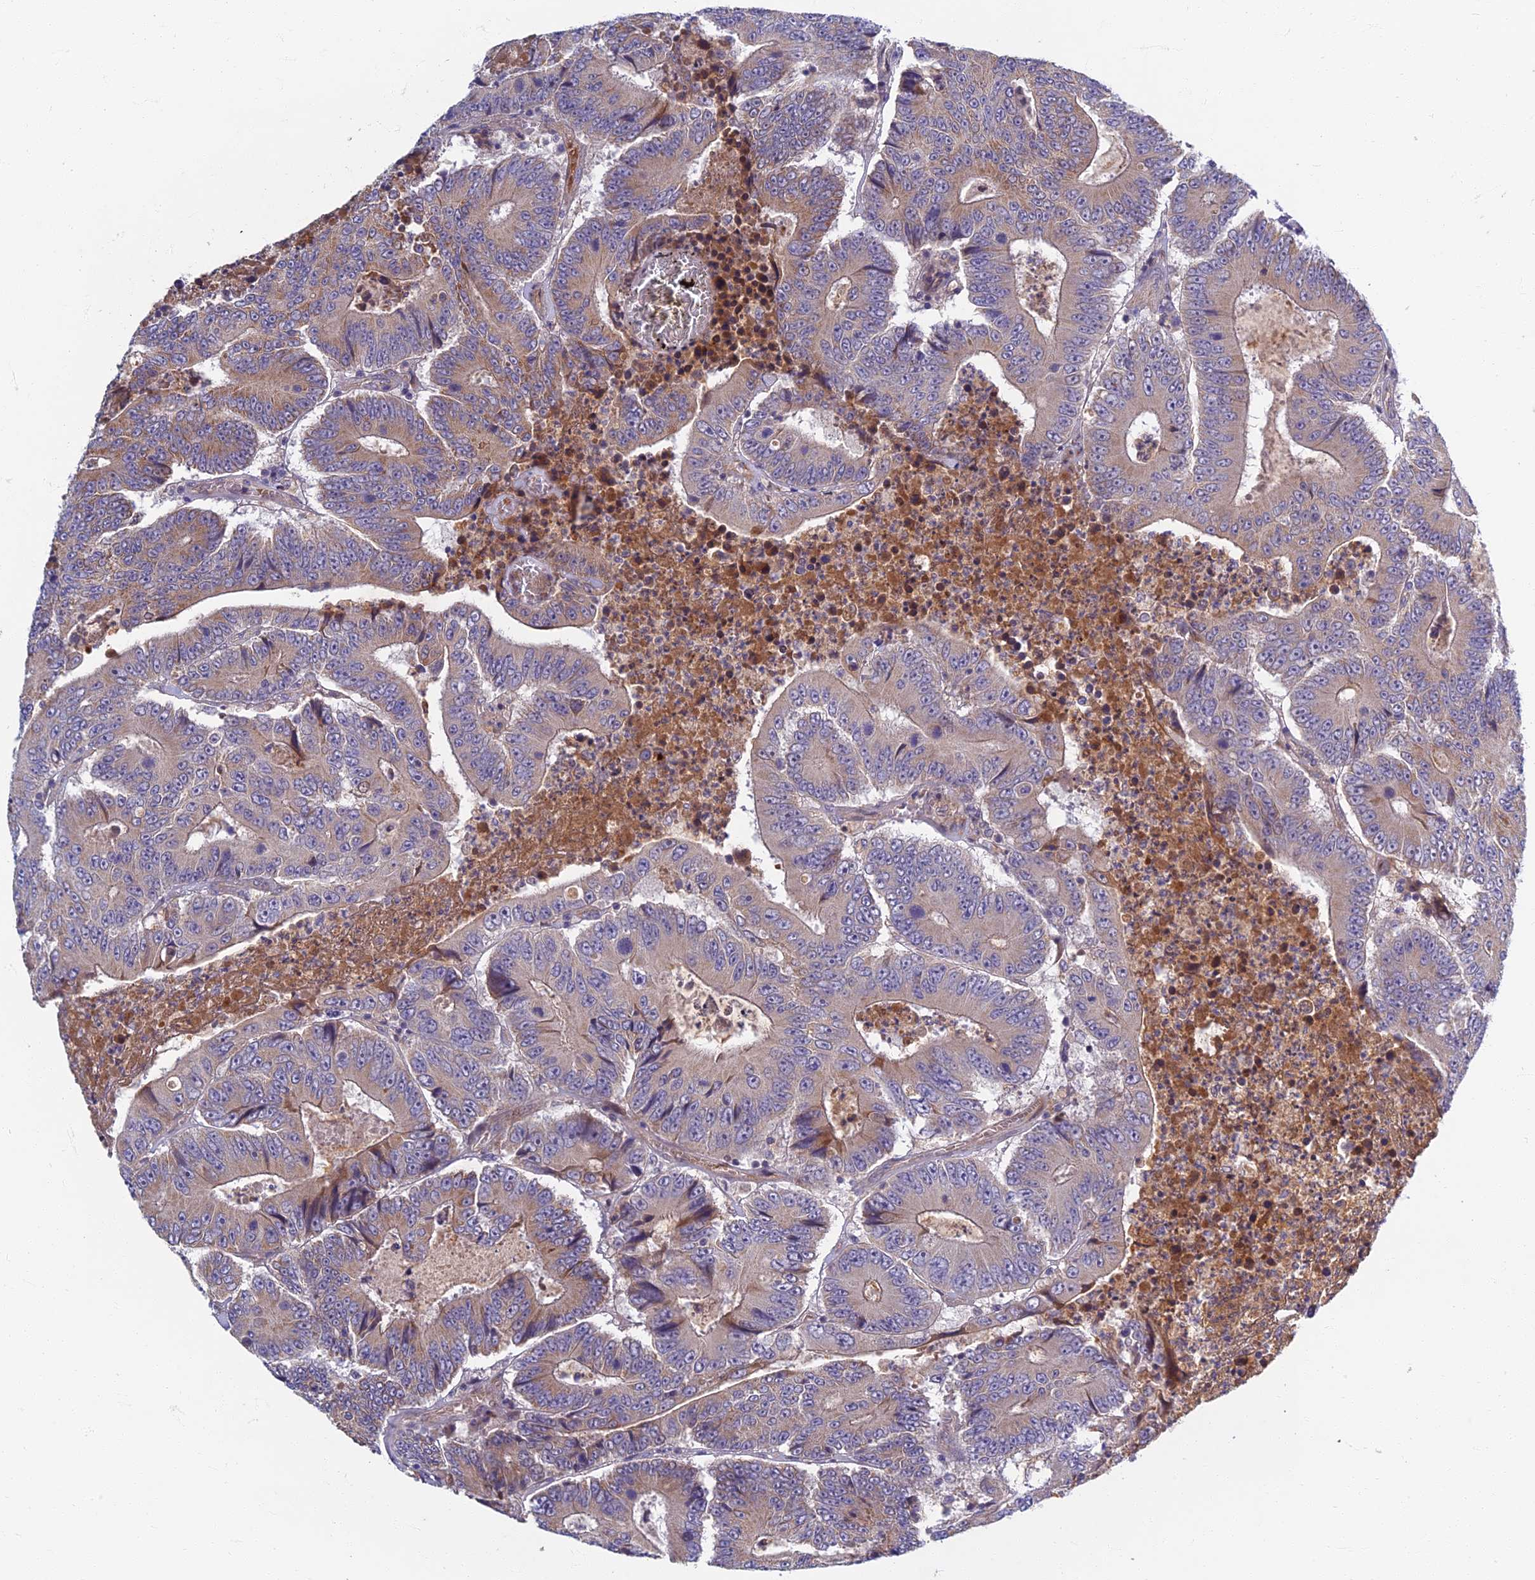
{"staining": {"intensity": "weak", "quantity": "25%-75%", "location": "cytoplasmic/membranous"}, "tissue": "colorectal cancer", "cell_type": "Tumor cells", "image_type": "cancer", "snomed": [{"axis": "morphology", "description": "Adenocarcinoma, NOS"}, {"axis": "topography", "description": "Colon"}], "caption": "Immunohistochemical staining of human adenocarcinoma (colorectal) displays low levels of weak cytoplasmic/membranous positivity in approximately 25%-75% of tumor cells.", "gene": "SOGA1", "patient": {"sex": "male", "age": 83}}